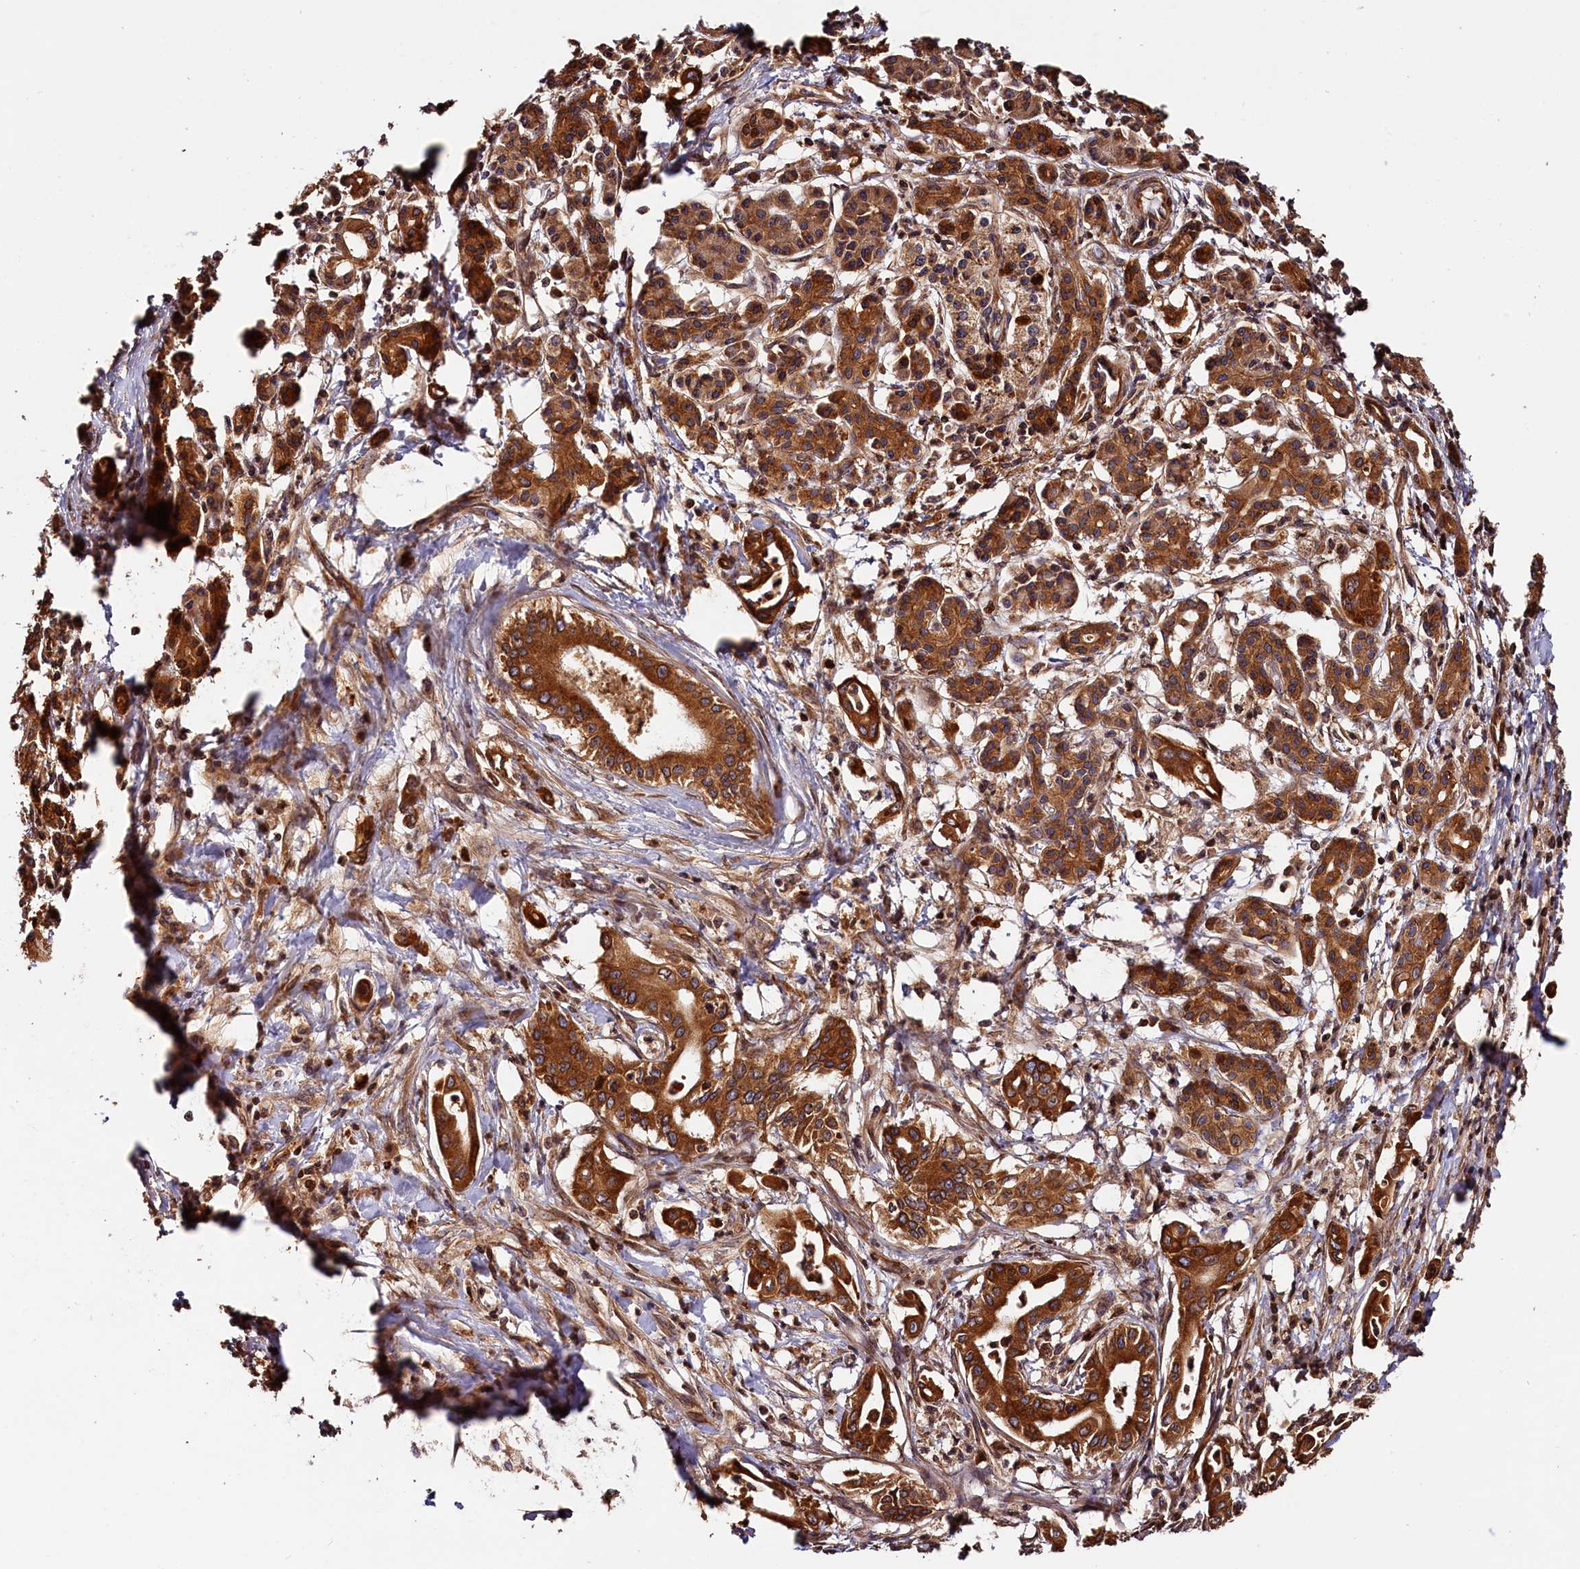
{"staining": {"intensity": "strong", "quantity": ">75%", "location": "cytoplasmic/membranous"}, "tissue": "pancreatic cancer", "cell_type": "Tumor cells", "image_type": "cancer", "snomed": [{"axis": "morphology", "description": "Adenocarcinoma, NOS"}, {"axis": "topography", "description": "Pancreas"}], "caption": "Pancreatic cancer (adenocarcinoma) stained for a protein exhibits strong cytoplasmic/membranous positivity in tumor cells.", "gene": "HMOX2", "patient": {"sex": "female", "age": 77}}